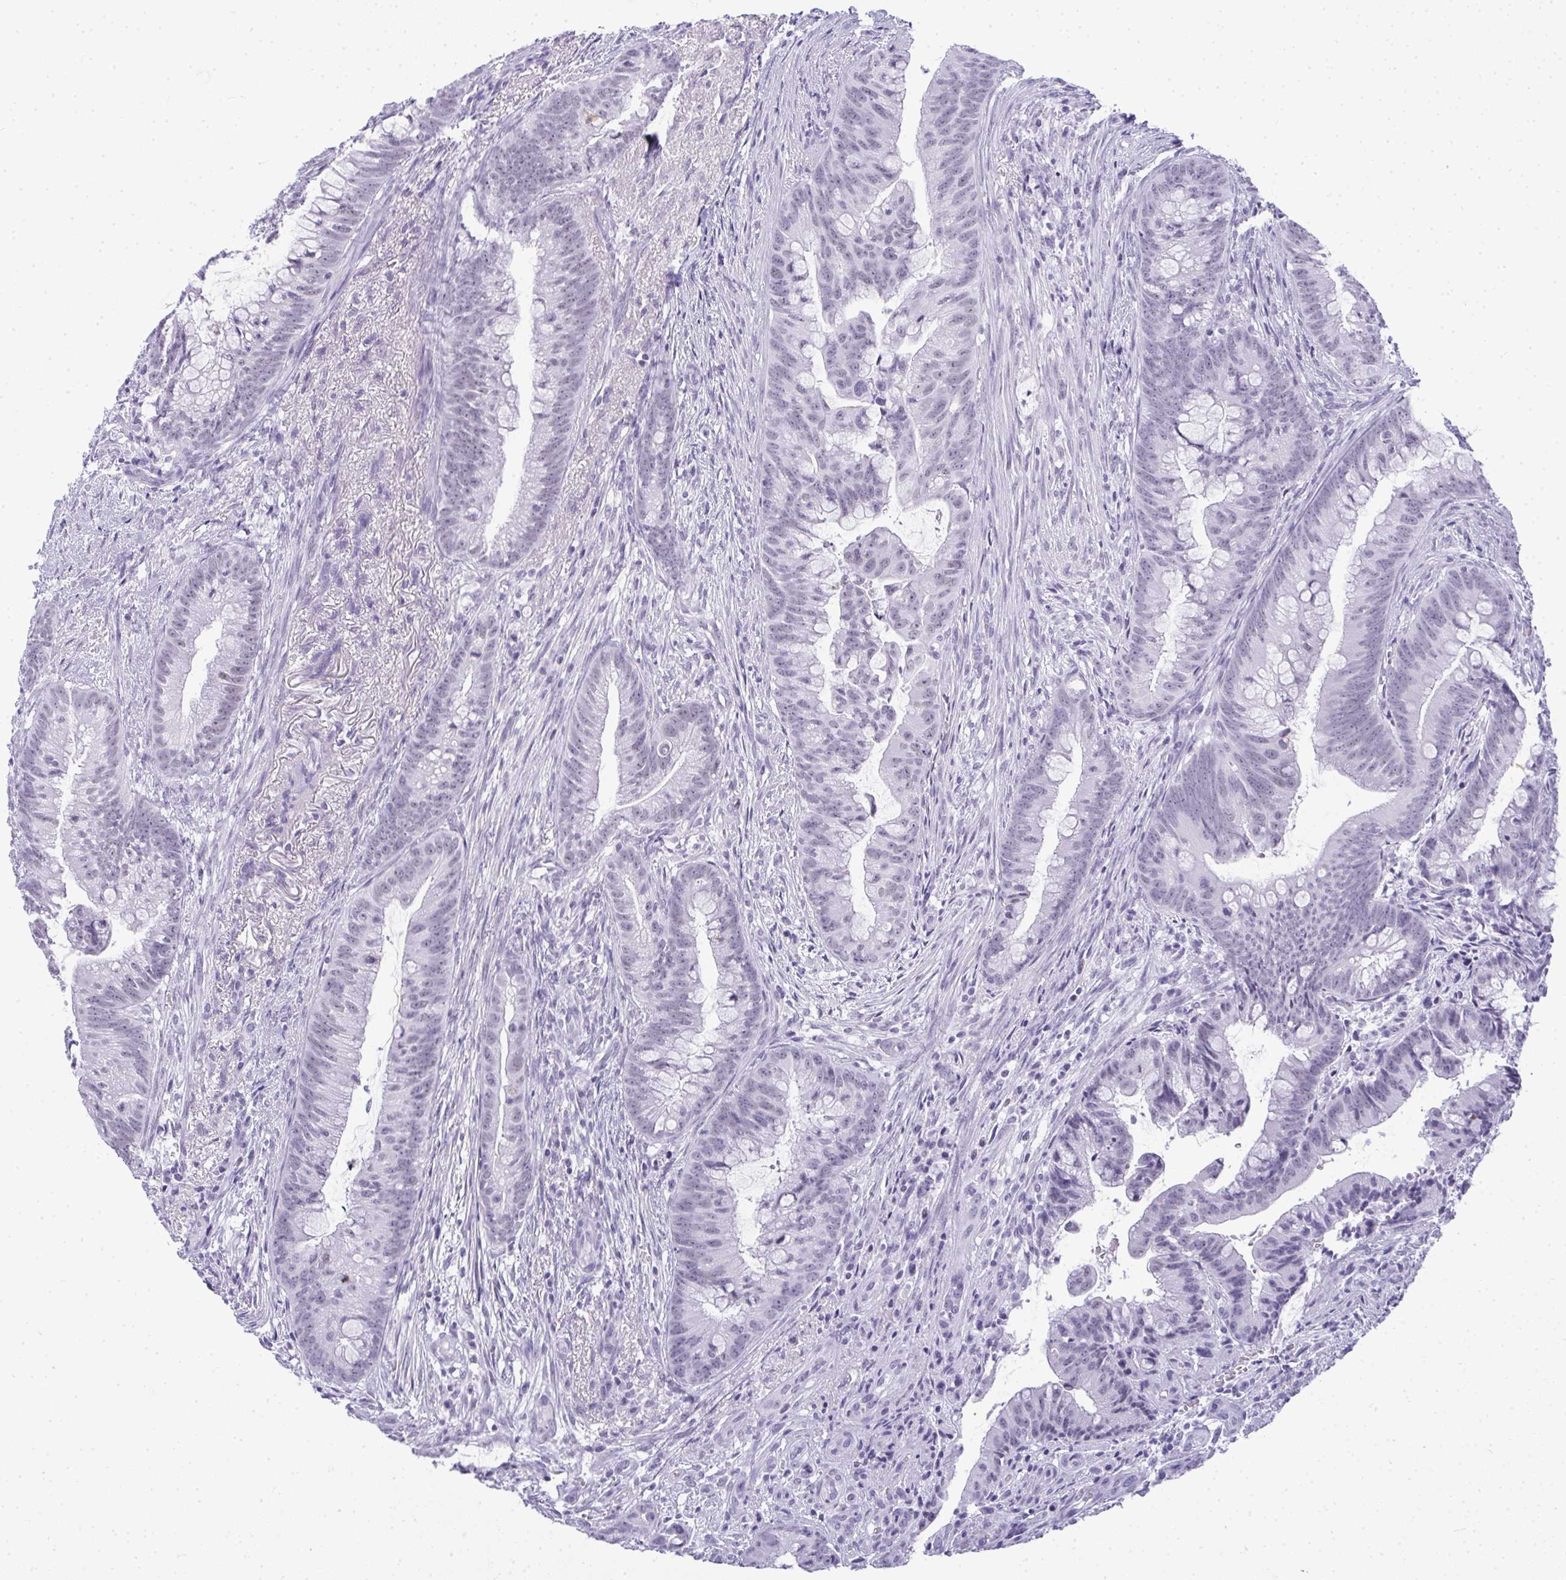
{"staining": {"intensity": "negative", "quantity": "none", "location": "none"}, "tissue": "colorectal cancer", "cell_type": "Tumor cells", "image_type": "cancer", "snomed": [{"axis": "morphology", "description": "Adenocarcinoma, NOS"}, {"axis": "topography", "description": "Colon"}], "caption": "This is a micrograph of immunohistochemistry (IHC) staining of adenocarcinoma (colorectal), which shows no staining in tumor cells.", "gene": "PLA2G1B", "patient": {"sex": "male", "age": 62}}